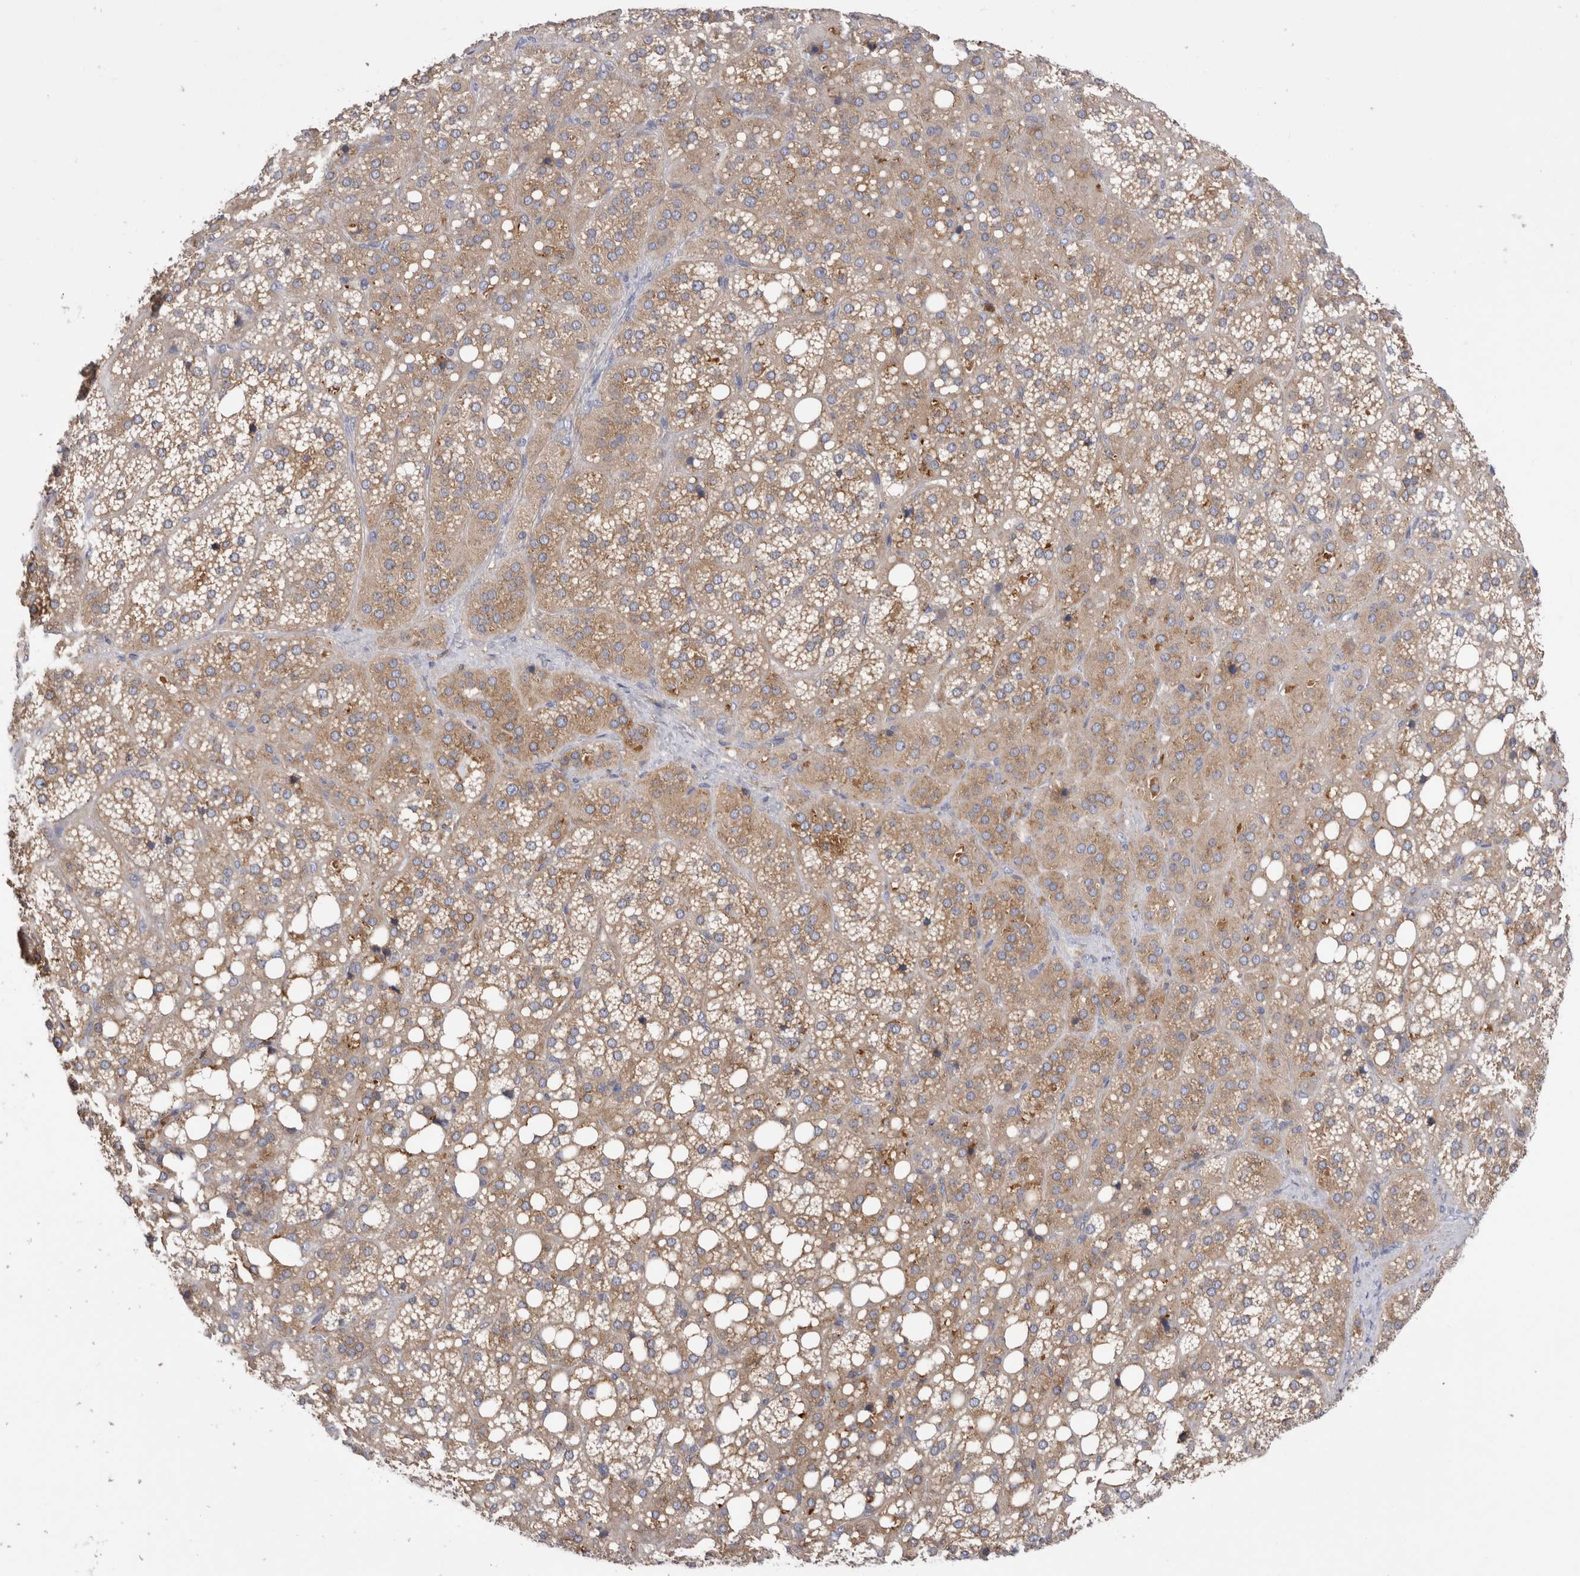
{"staining": {"intensity": "moderate", "quantity": ">75%", "location": "cytoplasmic/membranous"}, "tissue": "adrenal gland", "cell_type": "Glandular cells", "image_type": "normal", "snomed": [{"axis": "morphology", "description": "Normal tissue, NOS"}, {"axis": "topography", "description": "Adrenal gland"}], "caption": "DAB (3,3'-diaminobenzidine) immunohistochemical staining of benign adrenal gland demonstrates moderate cytoplasmic/membranous protein expression in approximately >75% of glandular cells.", "gene": "RAB11FIP1", "patient": {"sex": "female", "age": 59}}